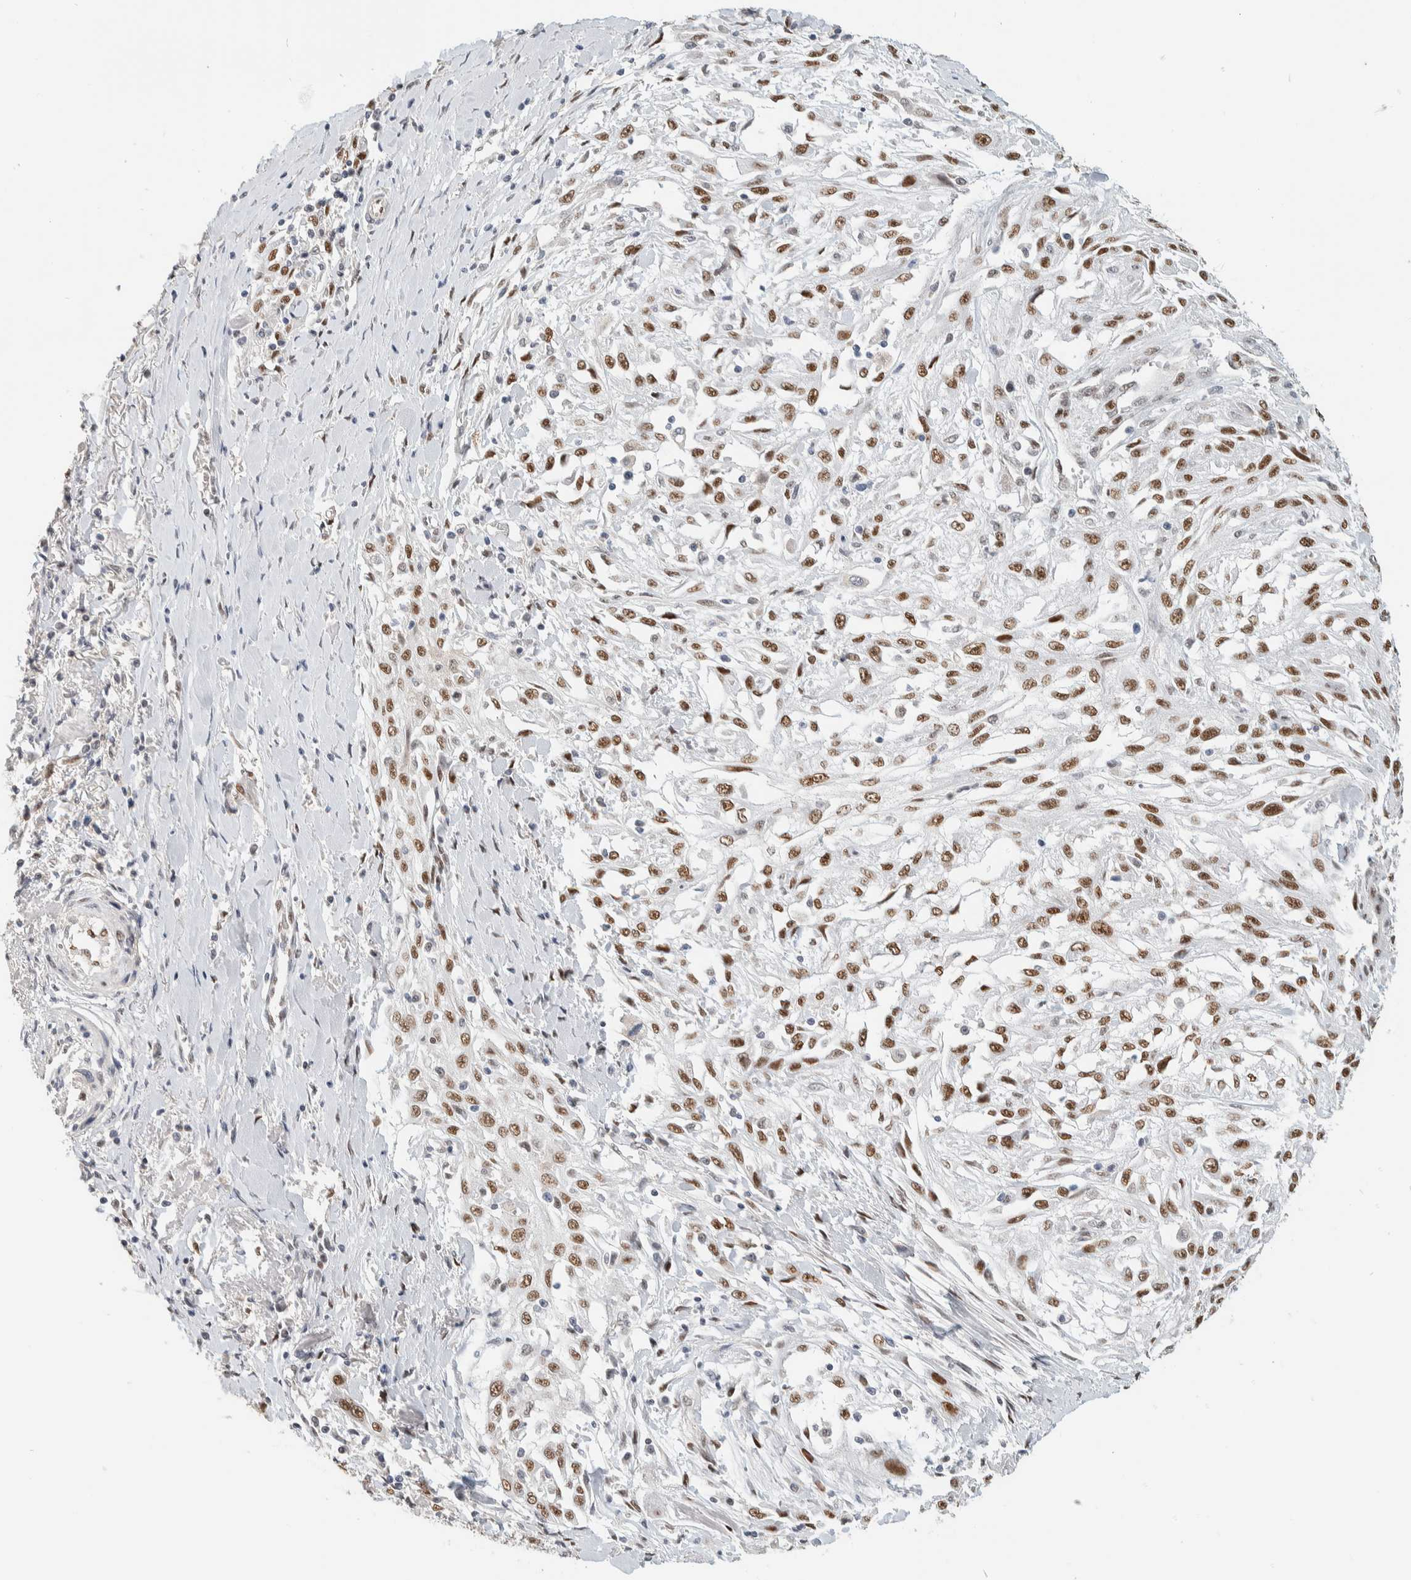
{"staining": {"intensity": "moderate", "quantity": ">75%", "location": "nuclear"}, "tissue": "skin cancer", "cell_type": "Tumor cells", "image_type": "cancer", "snomed": [{"axis": "morphology", "description": "Squamous cell carcinoma, NOS"}, {"axis": "morphology", "description": "Squamous cell carcinoma, metastatic, NOS"}, {"axis": "topography", "description": "Skin"}, {"axis": "topography", "description": "Lymph node"}], "caption": "High-power microscopy captured an immunohistochemistry (IHC) image of metastatic squamous cell carcinoma (skin), revealing moderate nuclear staining in approximately >75% of tumor cells.", "gene": "PUS7", "patient": {"sex": "male", "age": 75}}